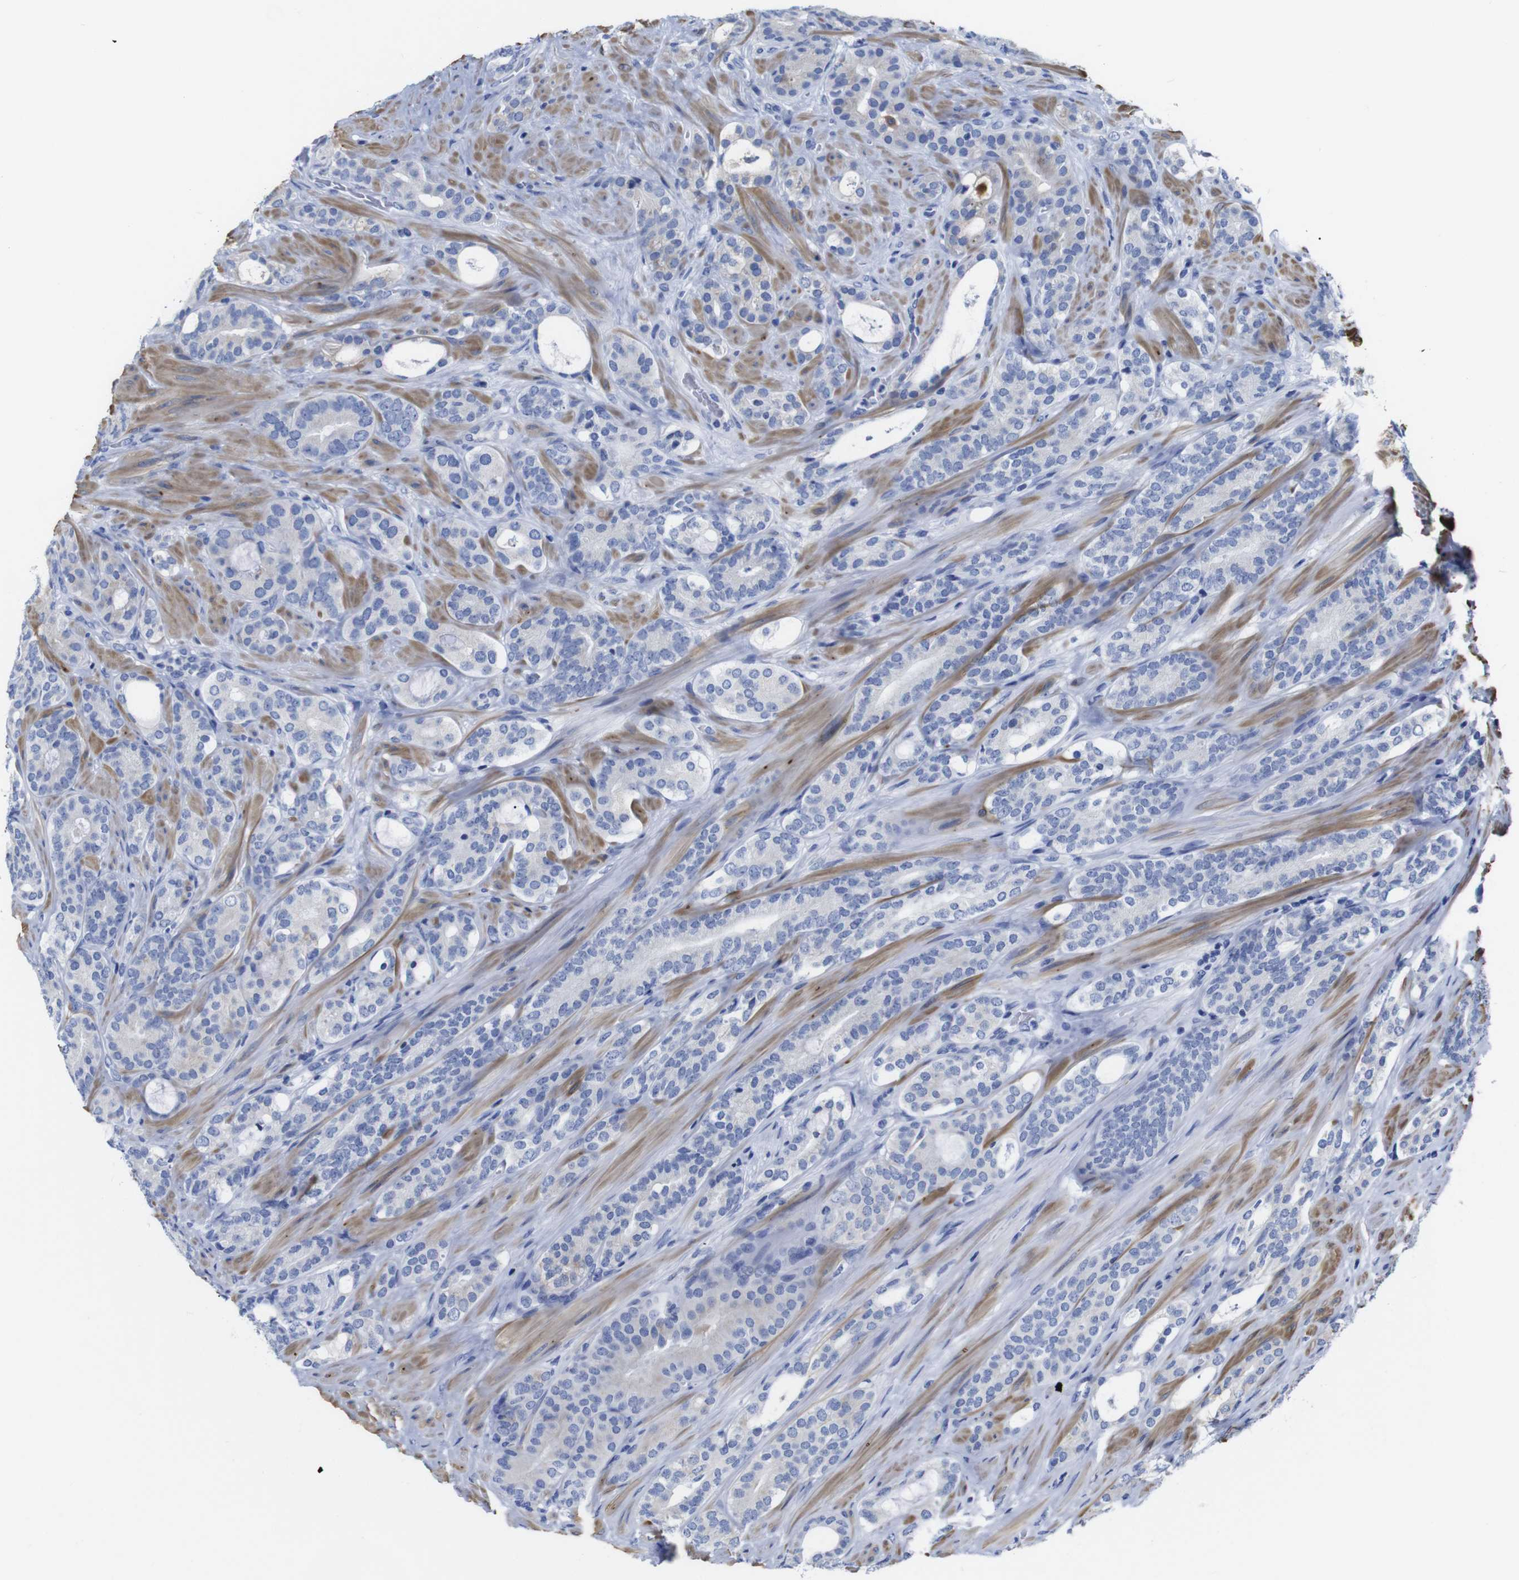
{"staining": {"intensity": "negative", "quantity": "none", "location": "none"}, "tissue": "prostate cancer", "cell_type": "Tumor cells", "image_type": "cancer", "snomed": [{"axis": "morphology", "description": "Adenocarcinoma, Low grade"}, {"axis": "topography", "description": "Prostate"}], "caption": "A high-resolution image shows IHC staining of adenocarcinoma (low-grade) (prostate), which reveals no significant expression in tumor cells.", "gene": "LRRC55", "patient": {"sex": "male", "age": 63}}